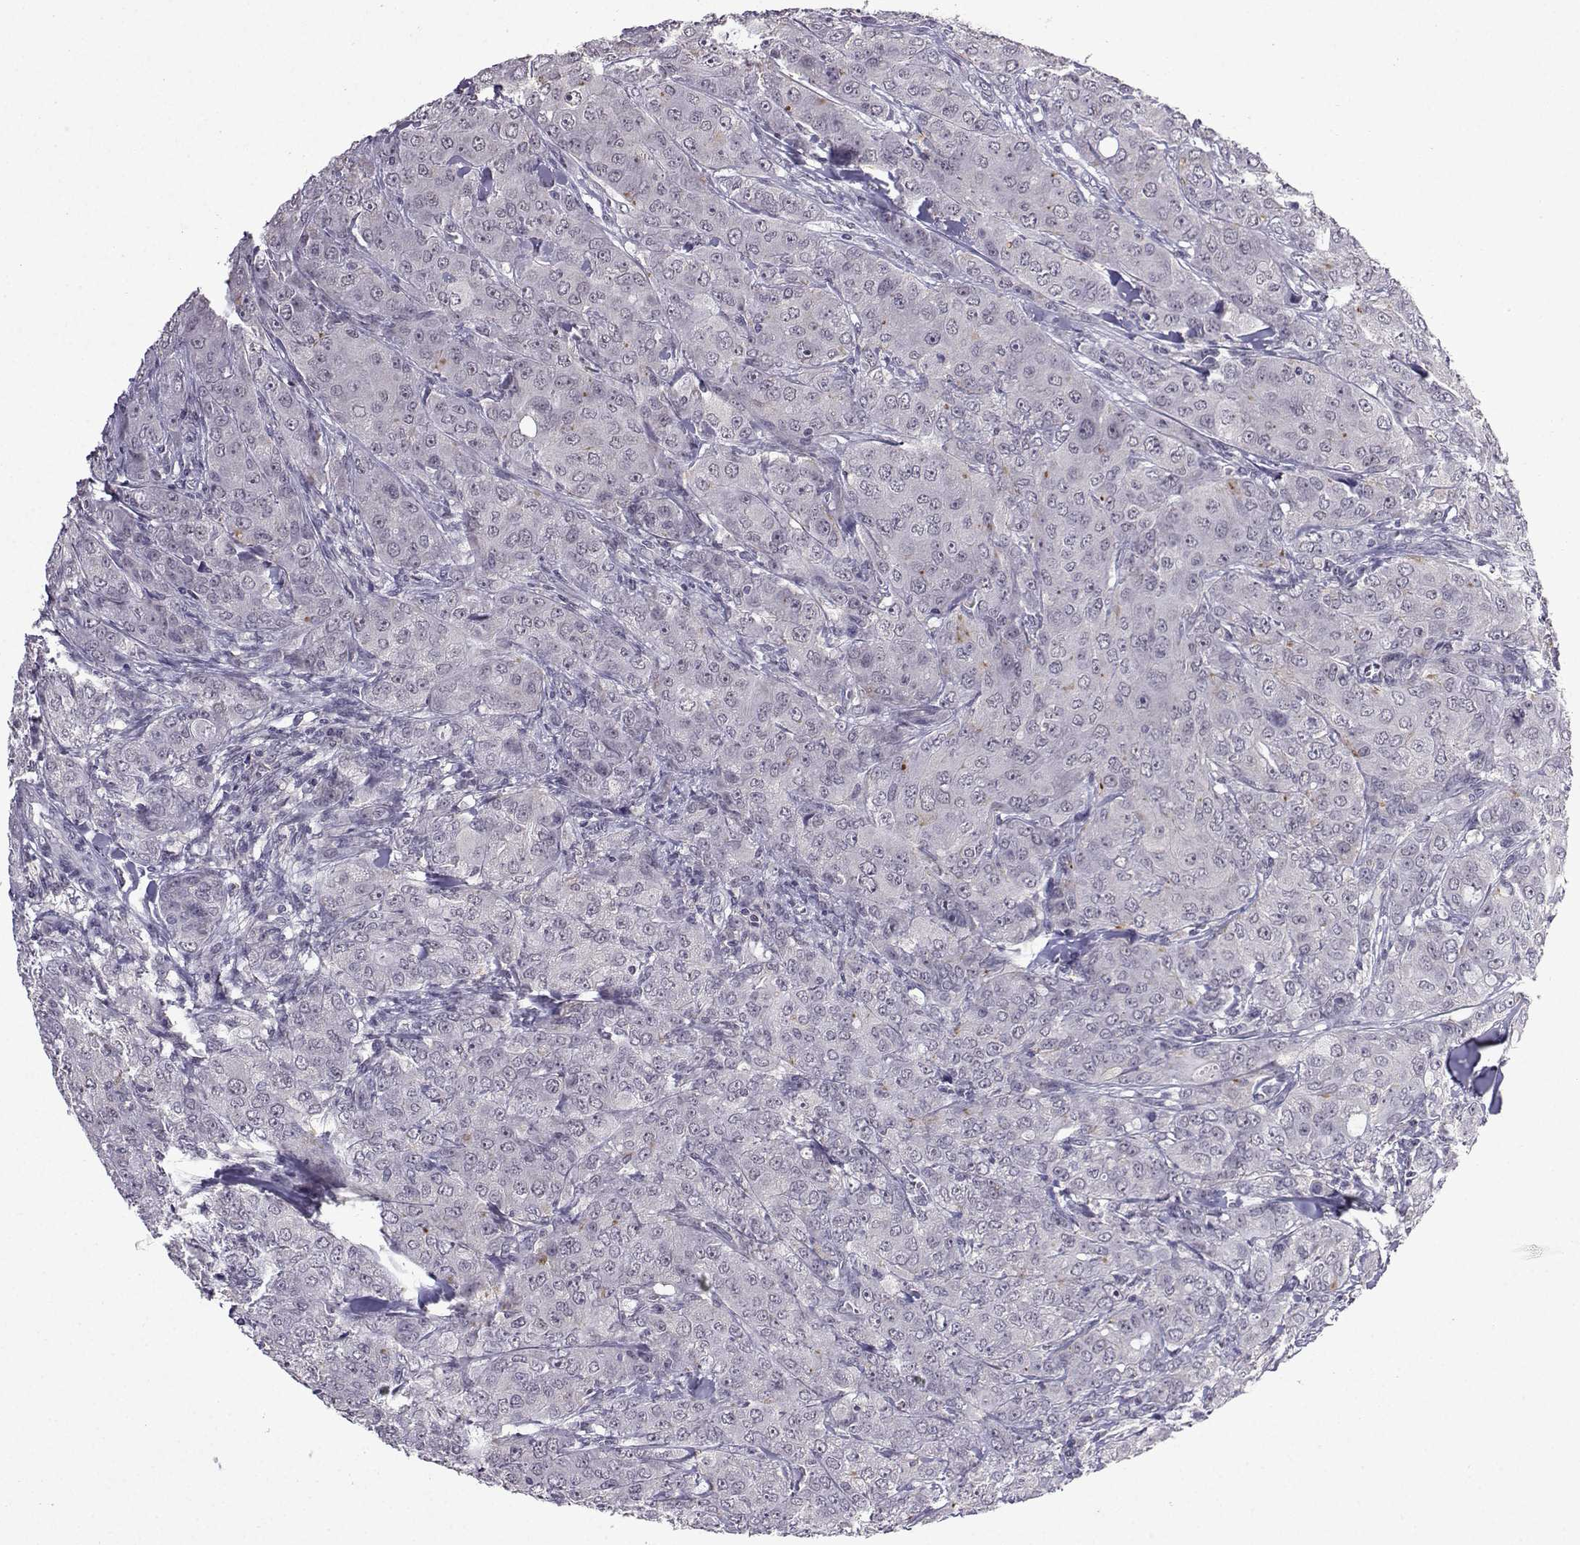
{"staining": {"intensity": "negative", "quantity": "none", "location": "none"}, "tissue": "breast cancer", "cell_type": "Tumor cells", "image_type": "cancer", "snomed": [{"axis": "morphology", "description": "Duct carcinoma"}, {"axis": "topography", "description": "Breast"}], "caption": "IHC histopathology image of neoplastic tissue: breast cancer stained with DAB (3,3'-diaminobenzidine) demonstrates no significant protein expression in tumor cells. (Brightfield microscopy of DAB (3,3'-diaminobenzidine) immunohistochemistry at high magnification).", "gene": "CCL28", "patient": {"sex": "female", "age": 43}}